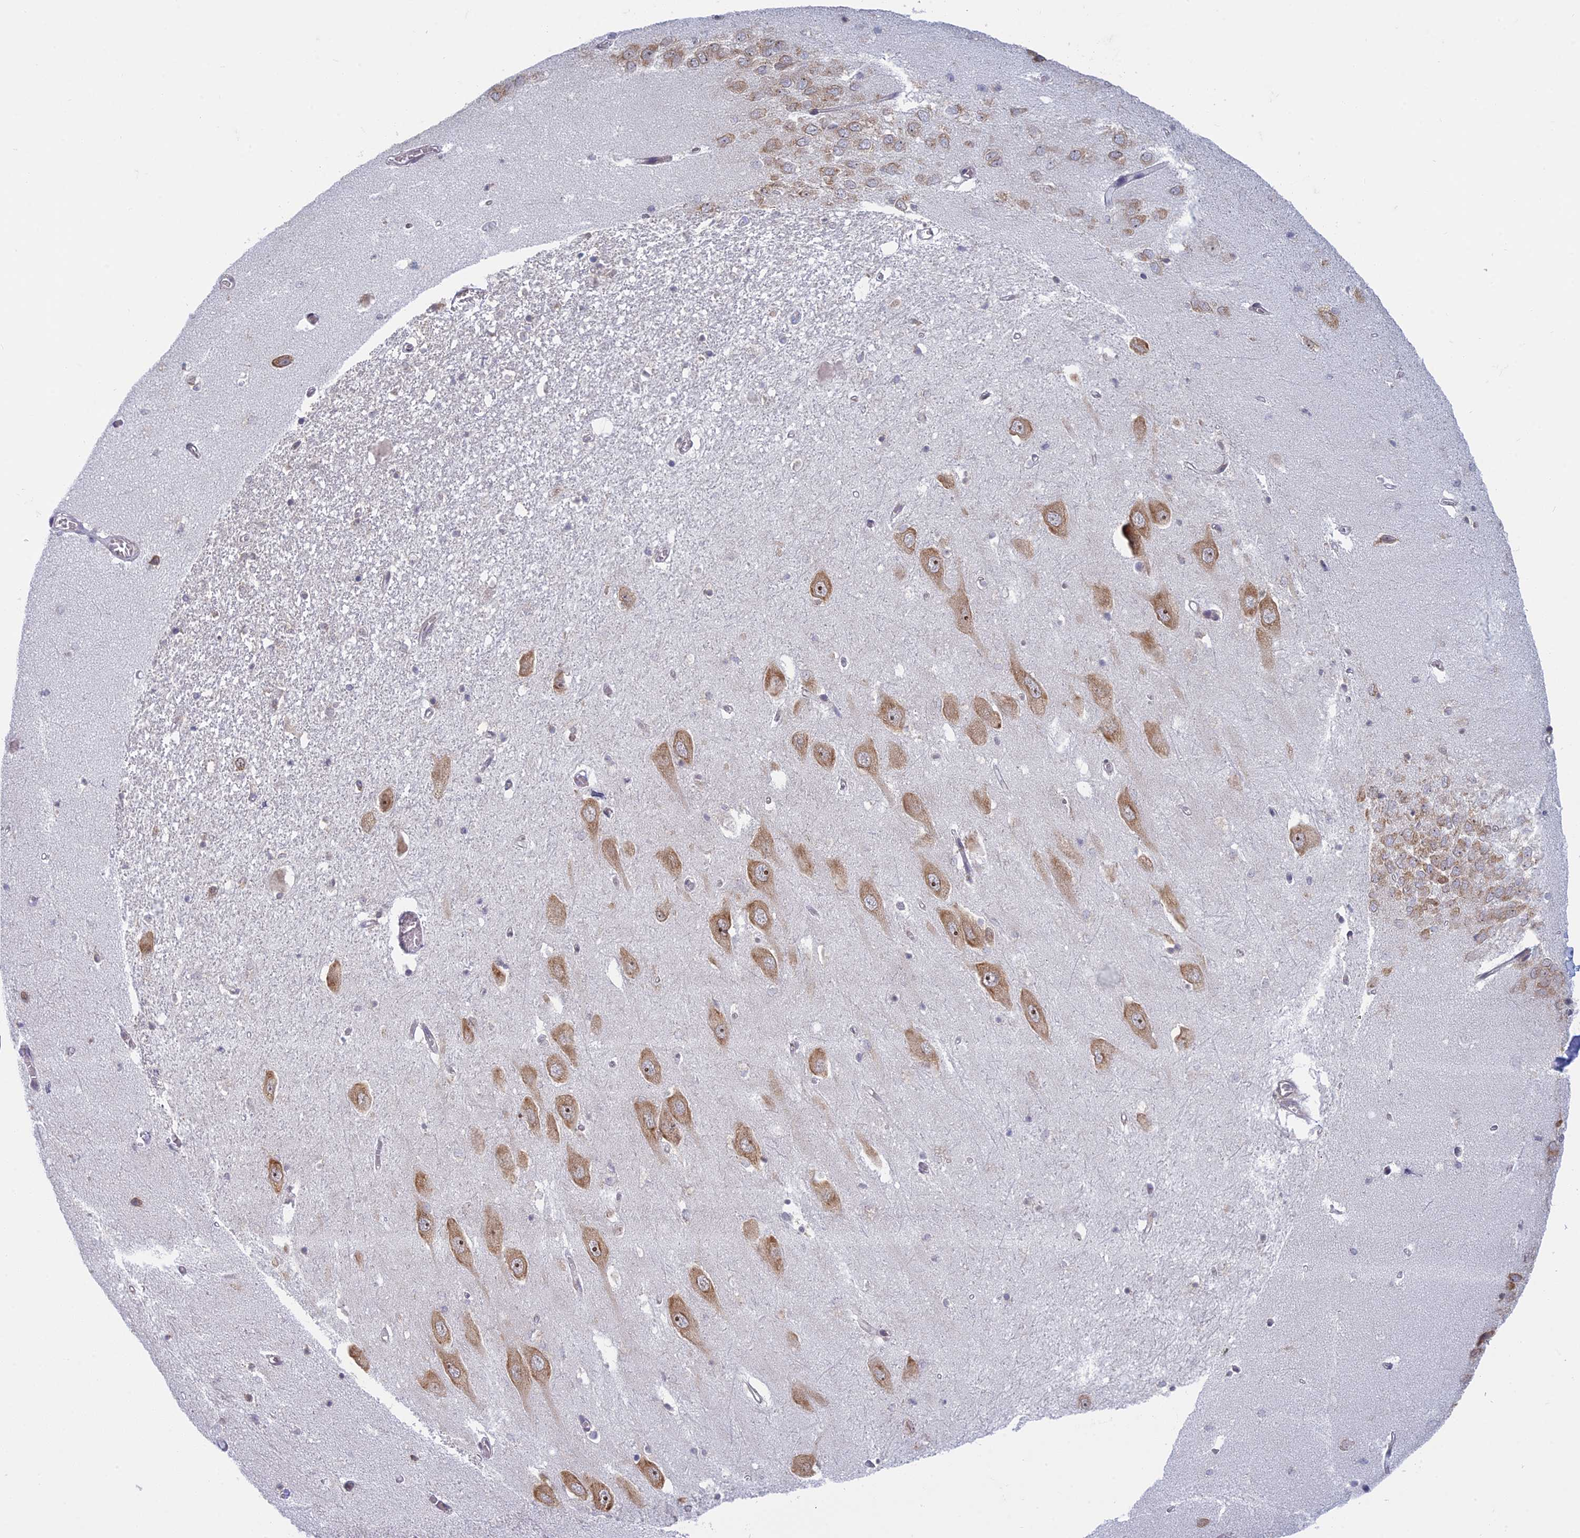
{"staining": {"intensity": "moderate", "quantity": "<25%", "location": "cytoplasmic/membranous"}, "tissue": "hippocampus", "cell_type": "Glial cells", "image_type": "normal", "snomed": [{"axis": "morphology", "description": "Normal tissue, NOS"}, {"axis": "topography", "description": "Hippocampus"}], "caption": "IHC image of unremarkable hippocampus: human hippocampus stained using immunohistochemistry (IHC) shows low levels of moderate protein expression localized specifically in the cytoplasmic/membranous of glial cells, appearing as a cytoplasmic/membranous brown color.", "gene": "RPS19BP1", "patient": {"sex": "female", "age": 64}}